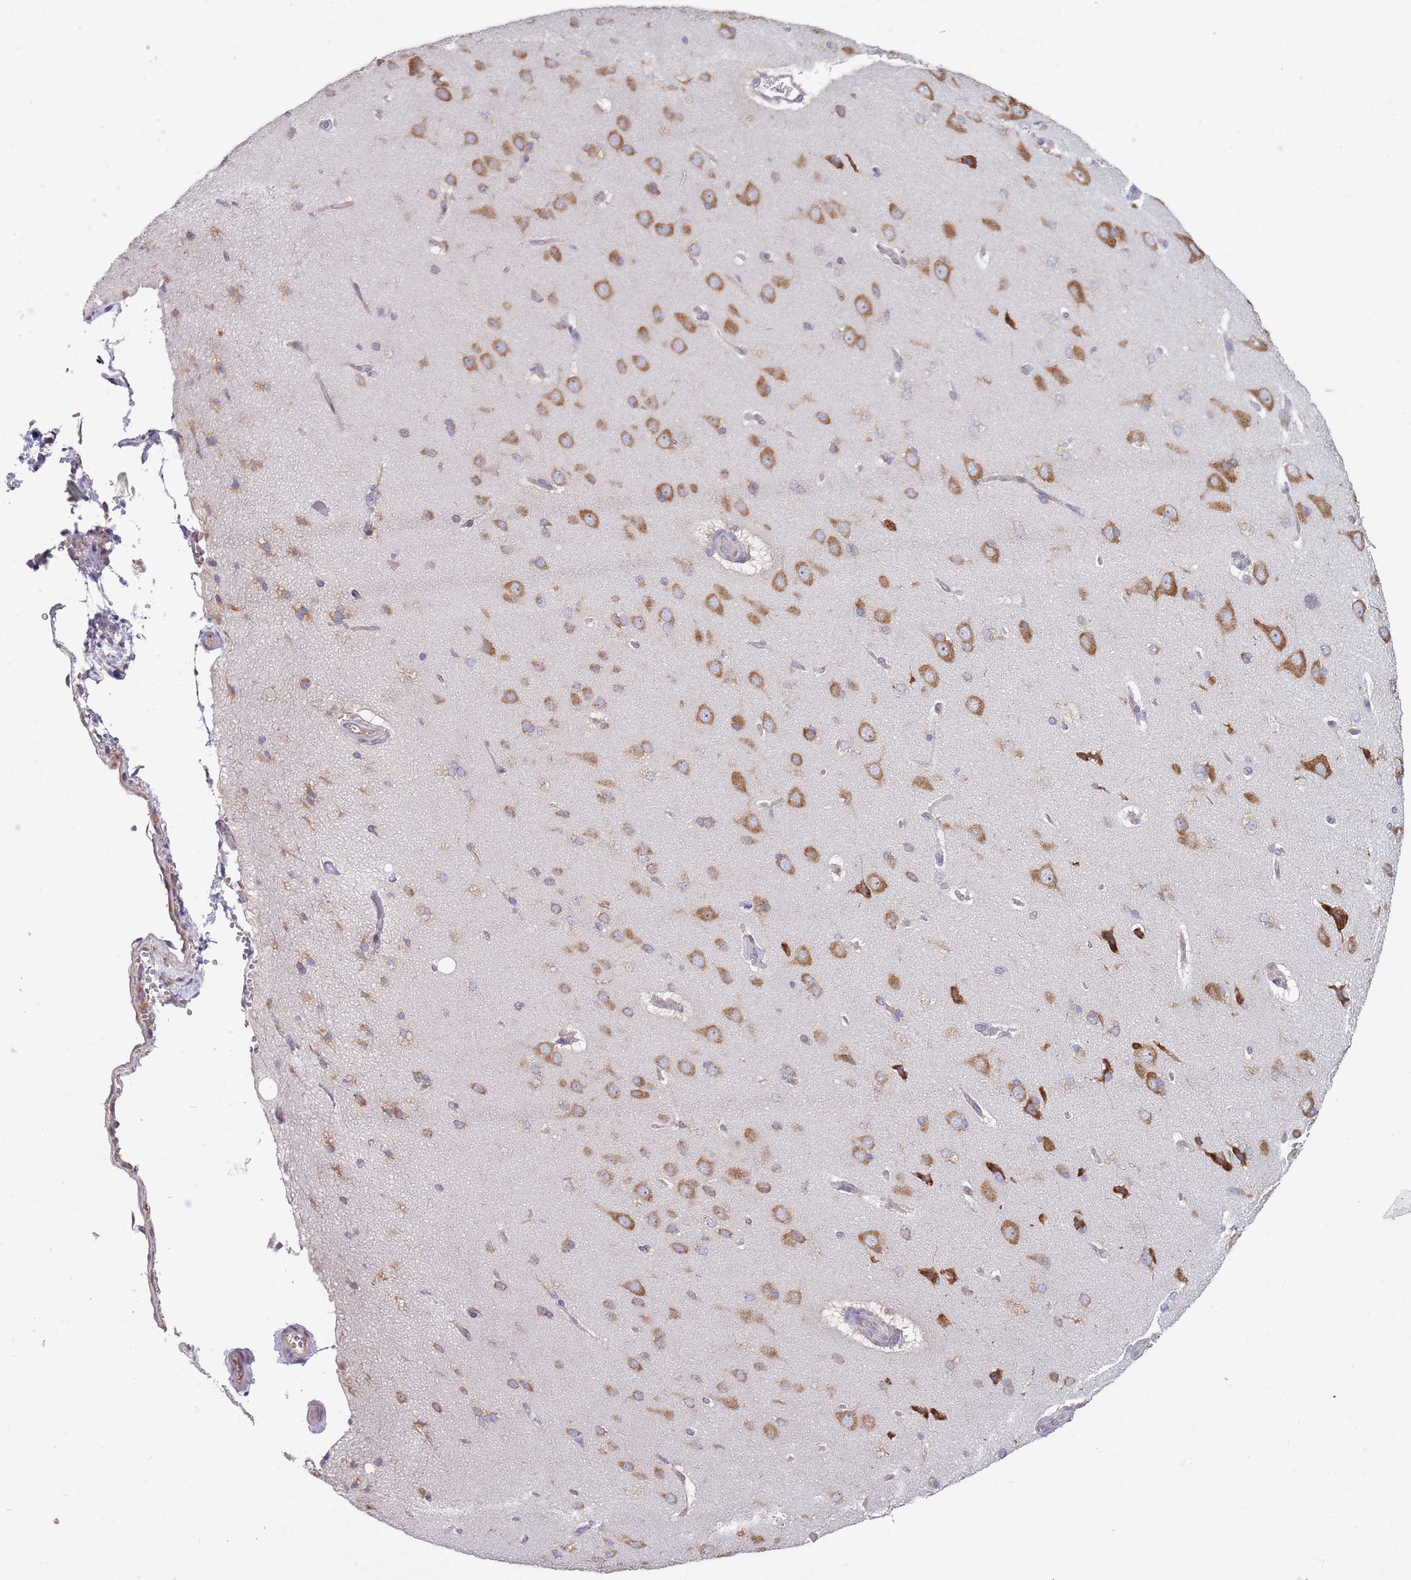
{"staining": {"intensity": "negative", "quantity": "none", "location": "none"}, "tissue": "cerebral cortex", "cell_type": "Endothelial cells", "image_type": "normal", "snomed": [{"axis": "morphology", "description": "Normal tissue, NOS"}, {"axis": "topography", "description": "Cerebral cortex"}], "caption": "A high-resolution image shows immunohistochemistry (IHC) staining of unremarkable cerebral cortex, which demonstrates no significant expression in endothelial cells. The staining was performed using DAB to visualize the protein expression in brown, while the nuclei were stained in blue with hematoxylin (Magnification: 20x).", "gene": "RPL17", "patient": {"sex": "male", "age": 62}}